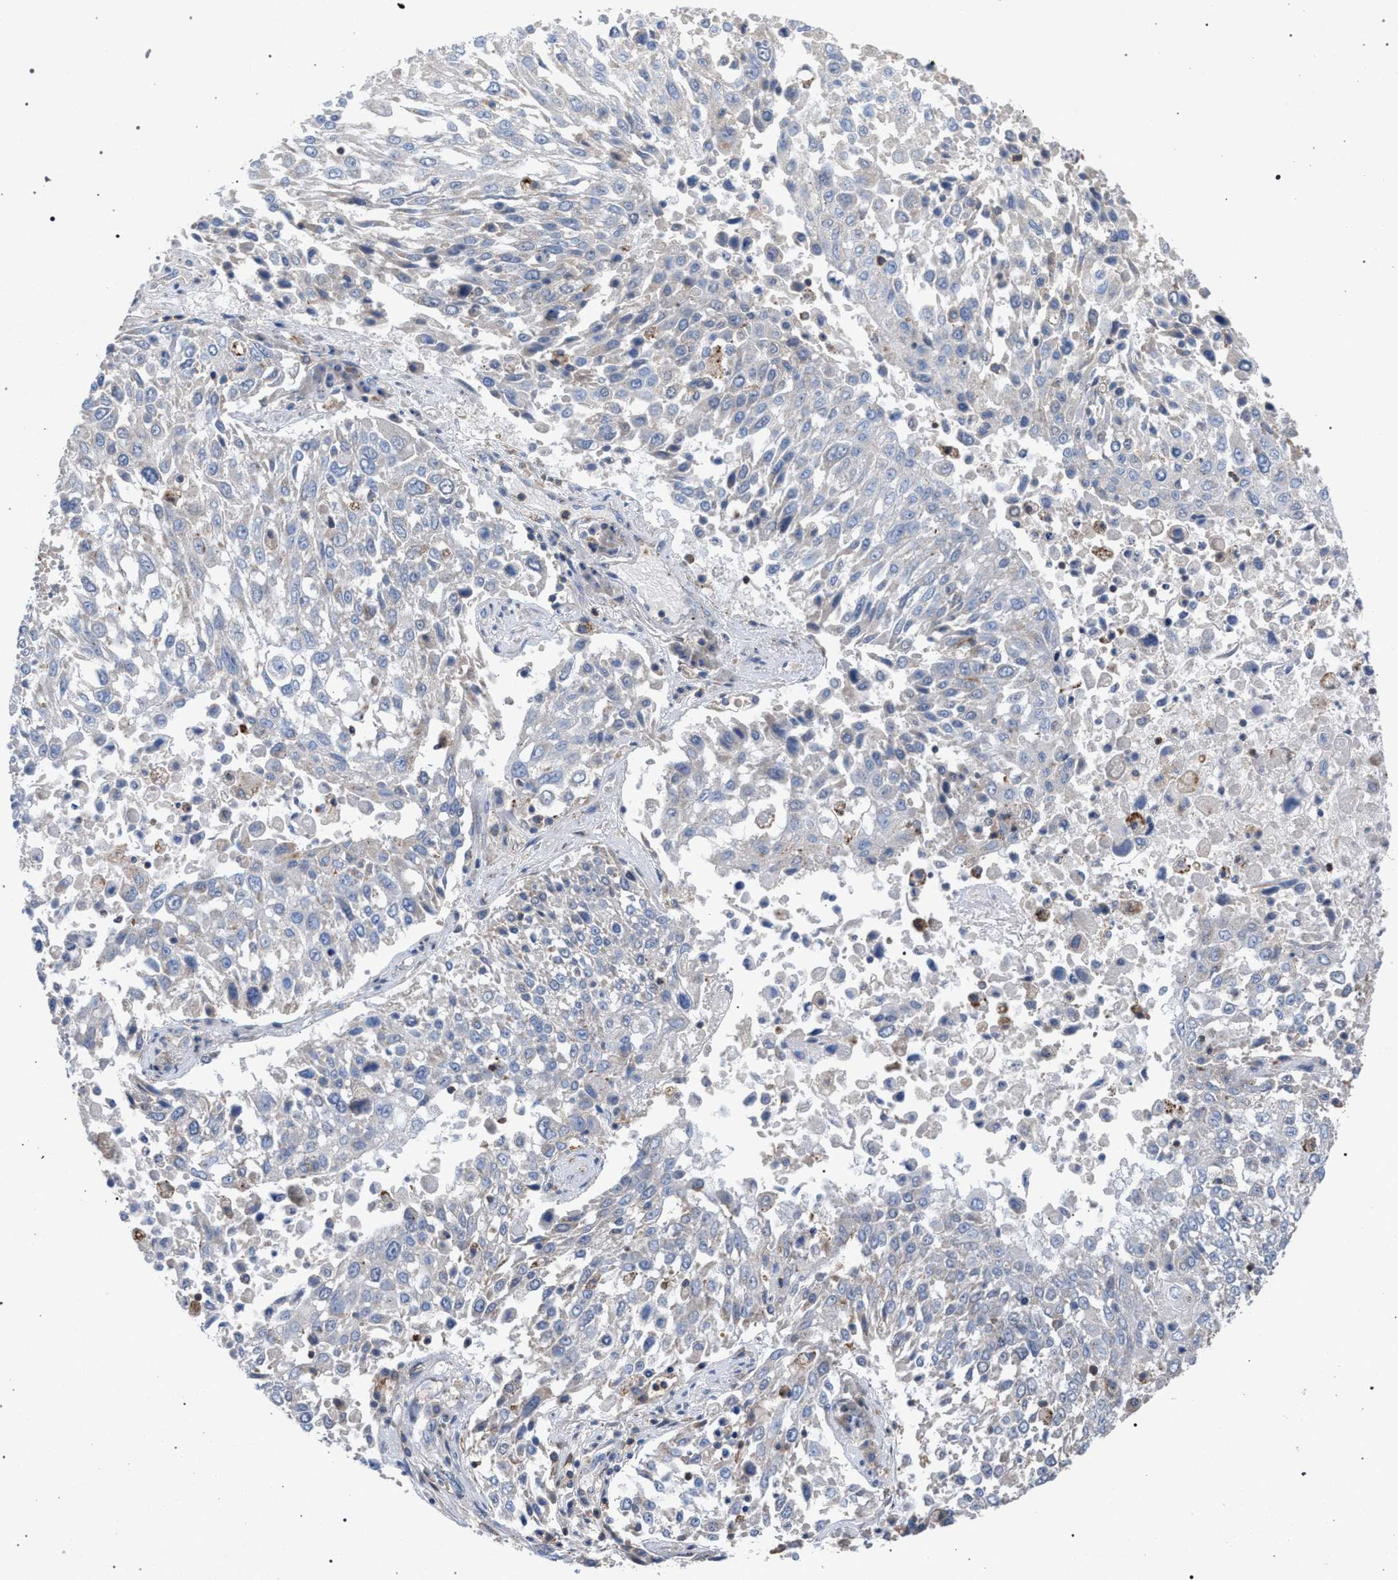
{"staining": {"intensity": "negative", "quantity": "none", "location": "none"}, "tissue": "lung cancer", "cell_type": "Tumor cells", "image_type": "cancer", "snomed": [{"axis": "morphology", "description": "Squamous cell carcinoma, NOS"}, {"axis": "topography", "description": "Lung"}], "caption": "Micrograph shows no significant protein expression in tumor cells of lung squamous cell carcinoma.", "gene": "VPS13A", "patient": {"sex": "male", "age": 65}}